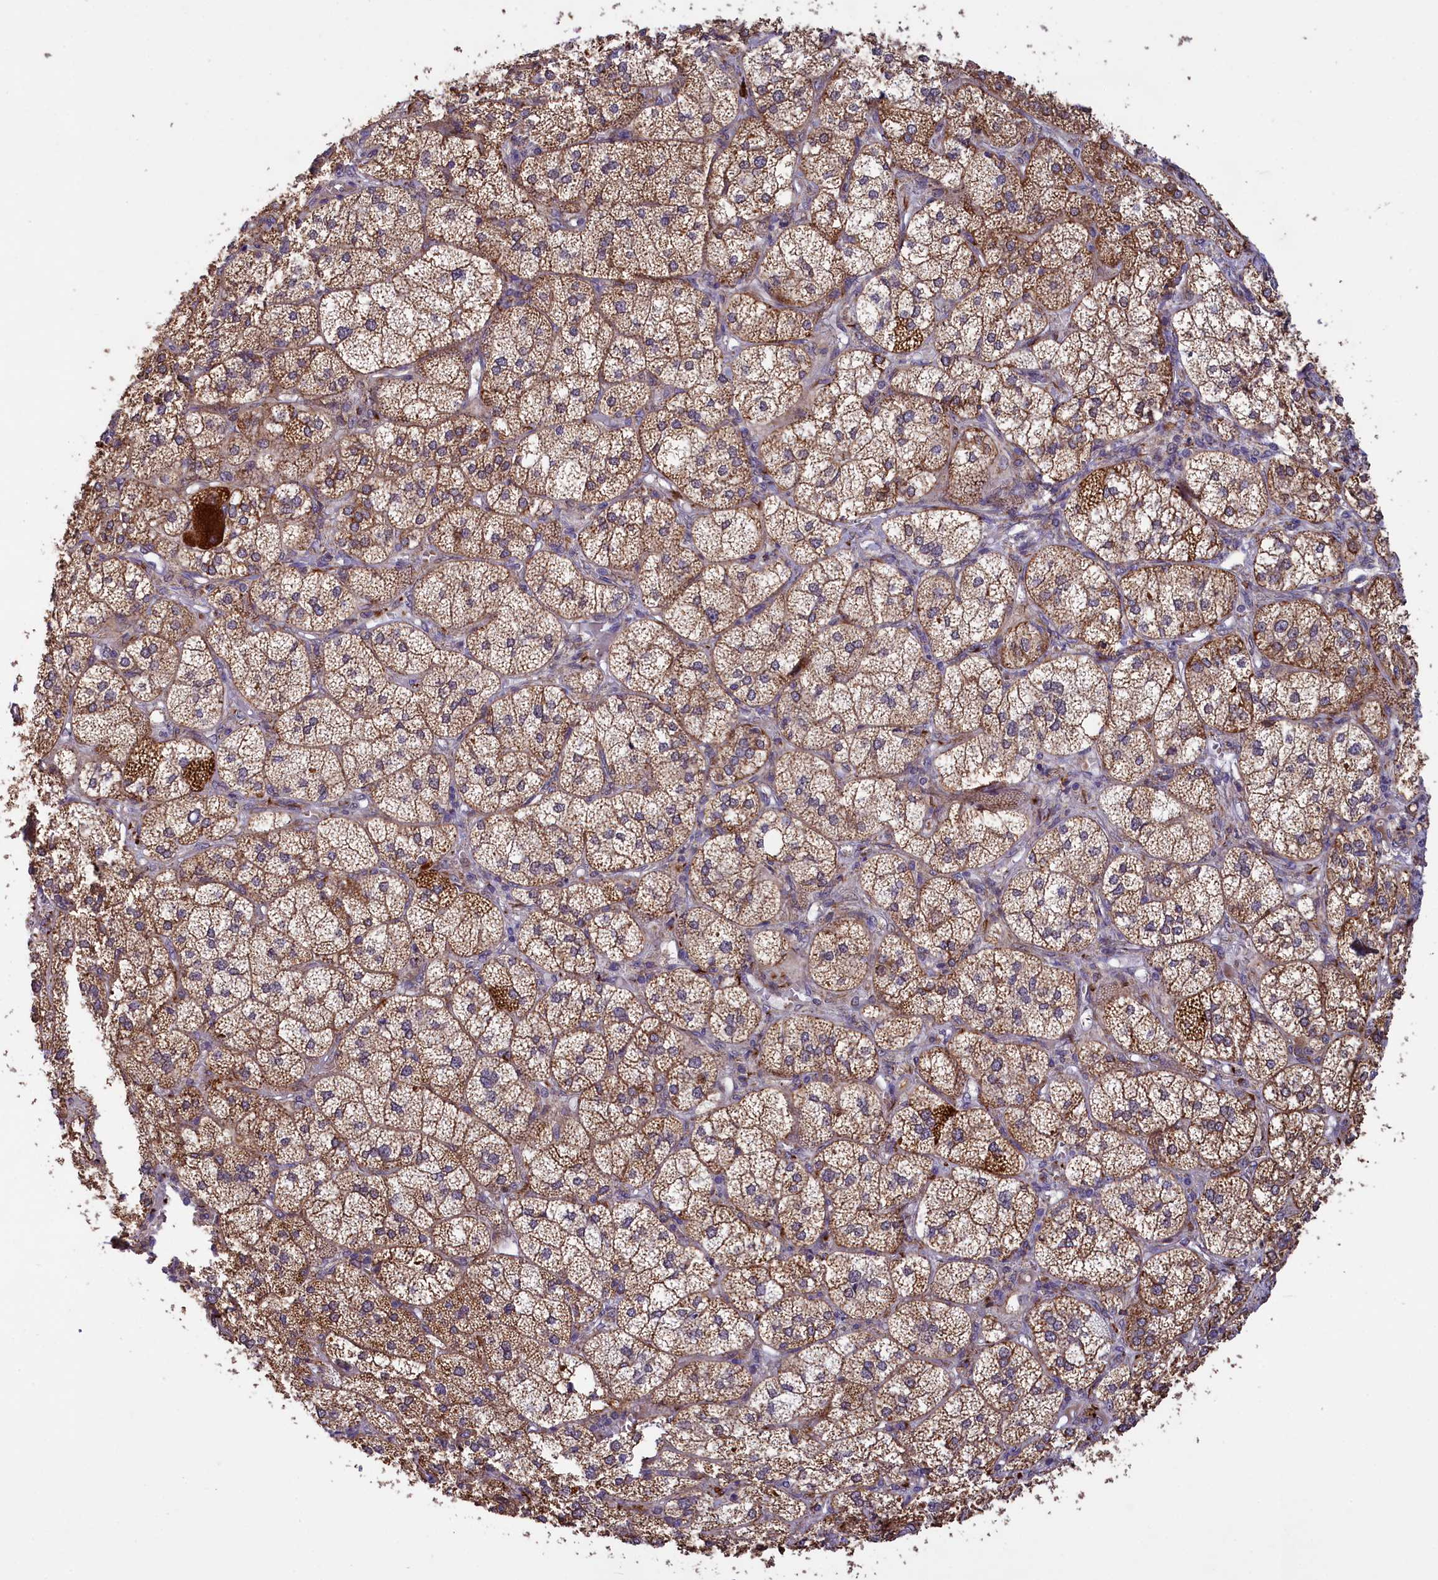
{"staining": {"intensity": "strong", "quantity": "25%-75%", "location": "cytoplasmic/membranous"}, "tissue": "adrenal gland", "cell_type": "Glandular cells", "image_type": "normal", "snomed": [{"axis": "morphology", "description": "Normal tissue, NOS"}, {"axis": "topography", "description": "Adrenal gland"}], "caption": "The immunohistochemical stain shows strong cytoplasmic/membranous staining in glandular cells of normal adrenal gland. (IHC, brightfield microscopy, high magnification).", "gene": "ACAD8", "patient": {"sex": "female", "age": 61}}